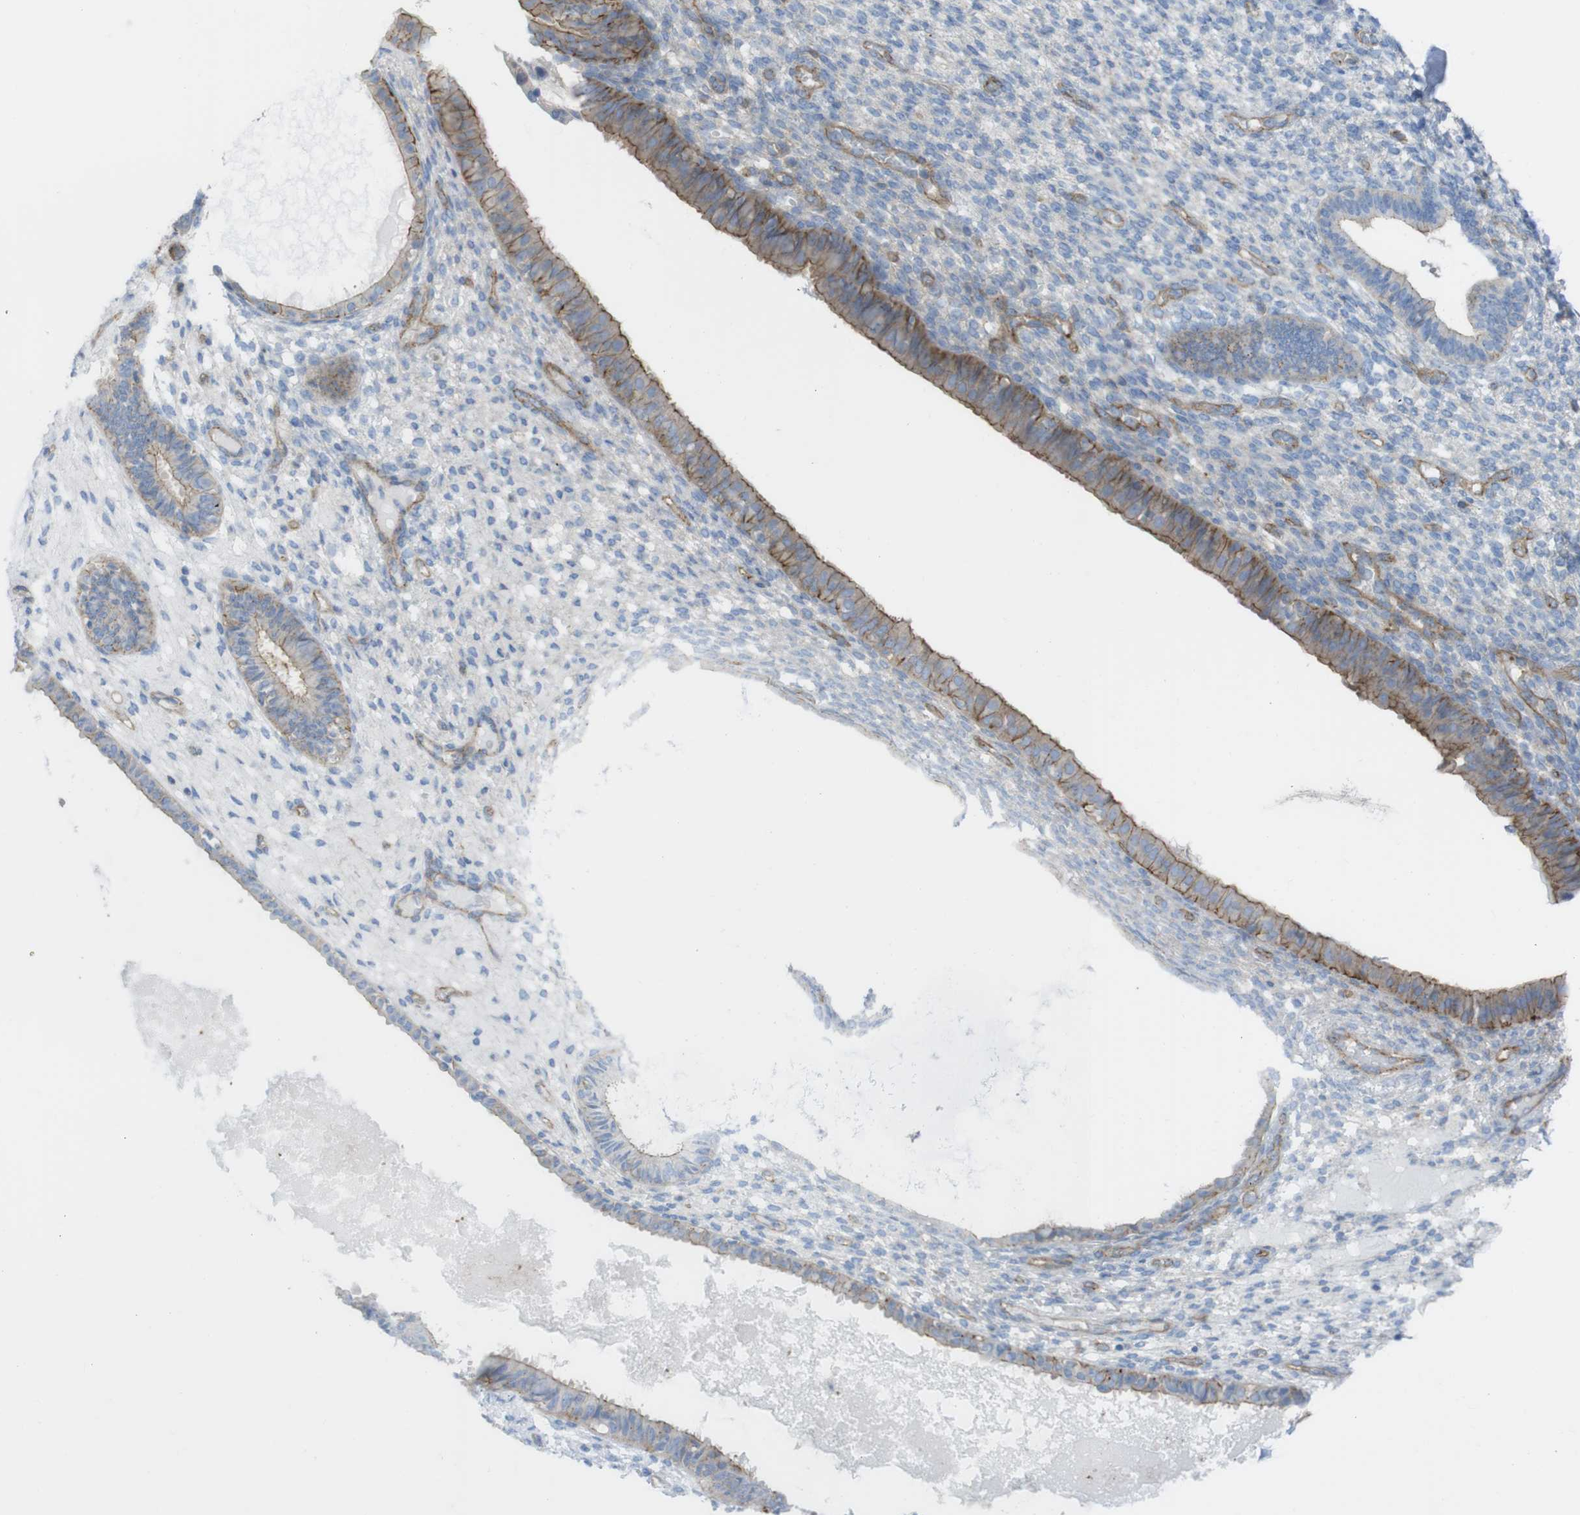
{"staining": {"intensity": "weak", "quantity": "<25%", "location": "cytoplasmic/membranous"}, "tissue": "endometrium", "cell_type": "Cells in endometrial stroma", "image_type": "normal", "snomed": [{"axis": "morphology", "description": "Normal tissue, NOS"}, {"axis": "topography", "description": "Endometrium"}], "caption": "The immunohistochemistry photomicrograph has no significant staining in cells in endometrial stroma of endometrium. (DAB (3,3'-diaminobenzidine) immunohistochemistry (IHC) with hematoxylin counter stain).", "gene": "PREX2", "patient": {"sex": "female", "age": 61}}